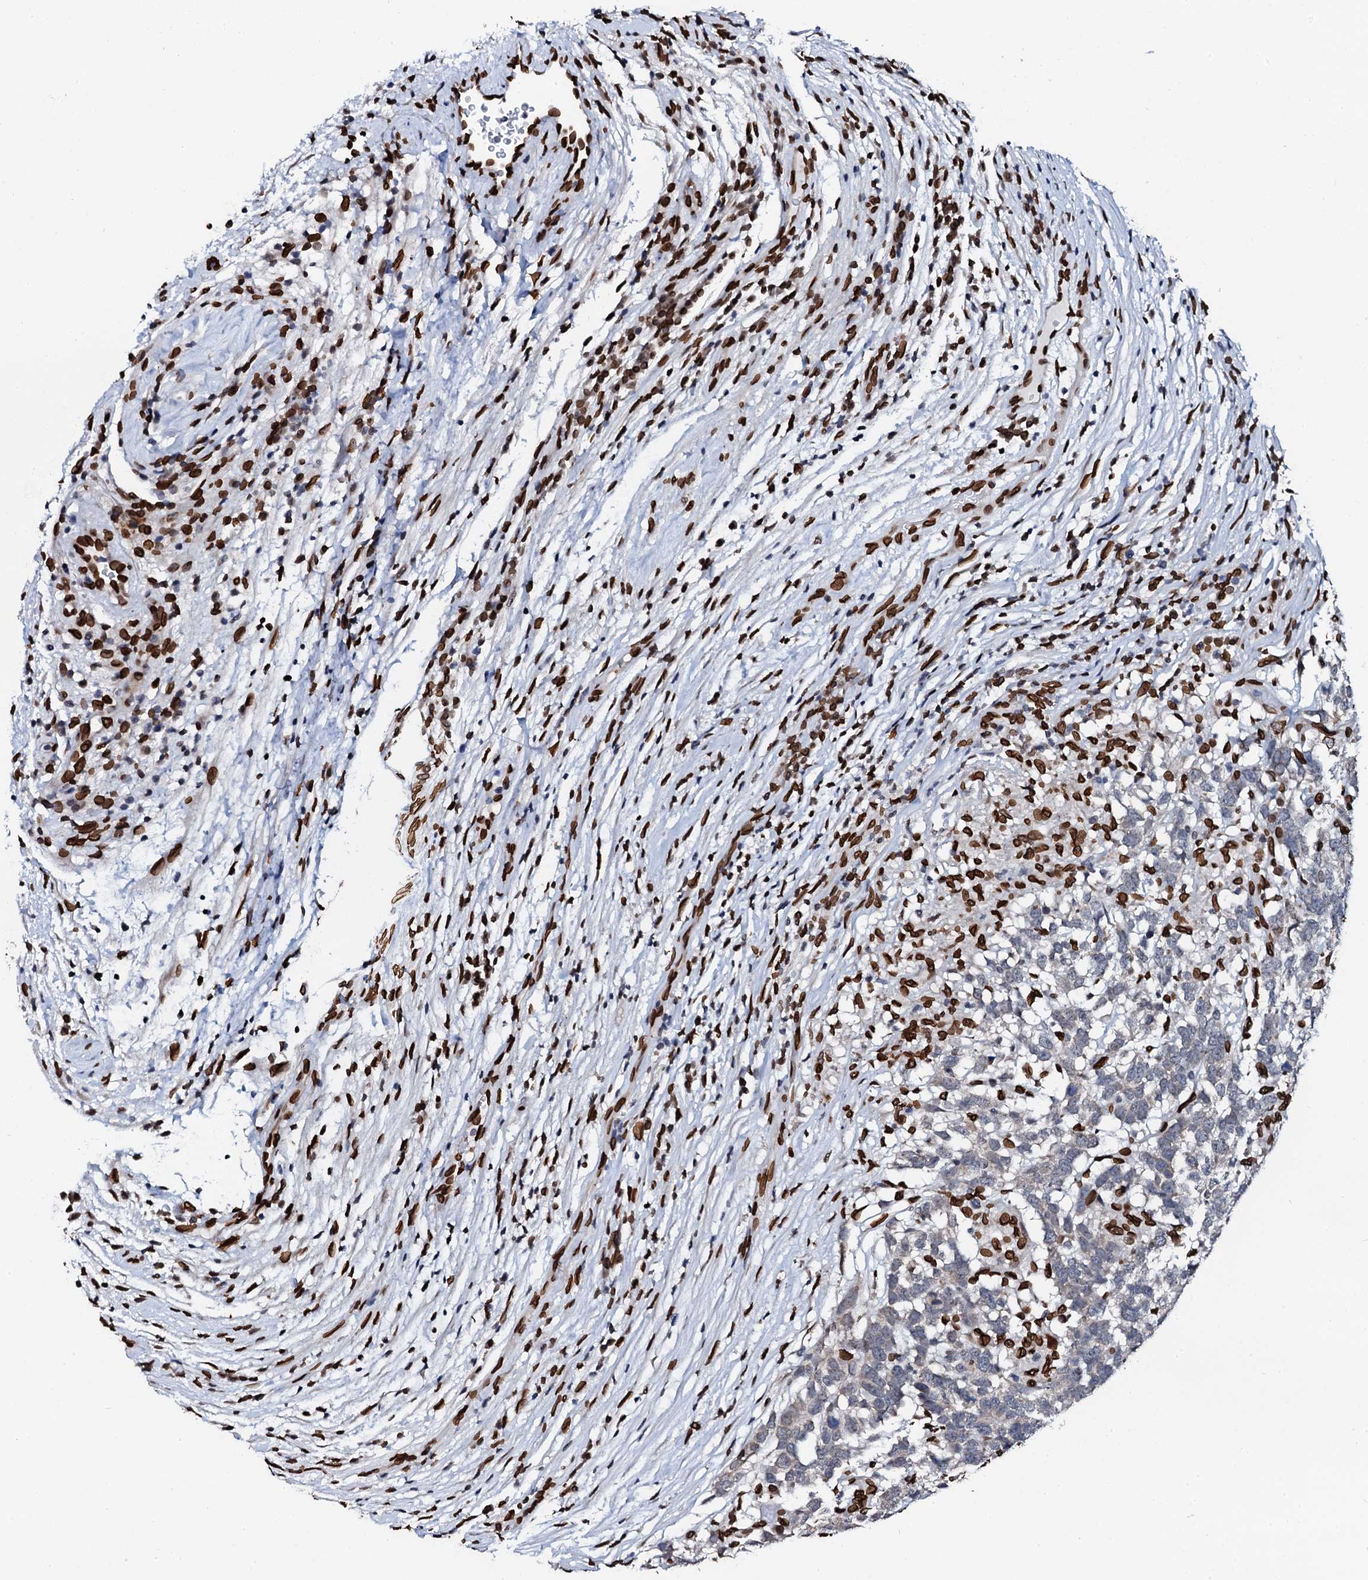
{"staining": {"intensity": "negative", "quantity": "none", "location": "none"}, "tissue": "testis cancer", "cell_type": "Tumor cells", "image_type": "cancer", "snomed": [{"axis": "morphology", "description": "Carcinoma, Embryonal, NOS"}, {"axis": "topography", "description": "Testis"}], "caption": "An image of embryonal carcinoma (testis) stained for a protein displays no brown staining in tumor cells.", "gene": "KATNAL2", "patient": {"sex": "male", "age": 26}}